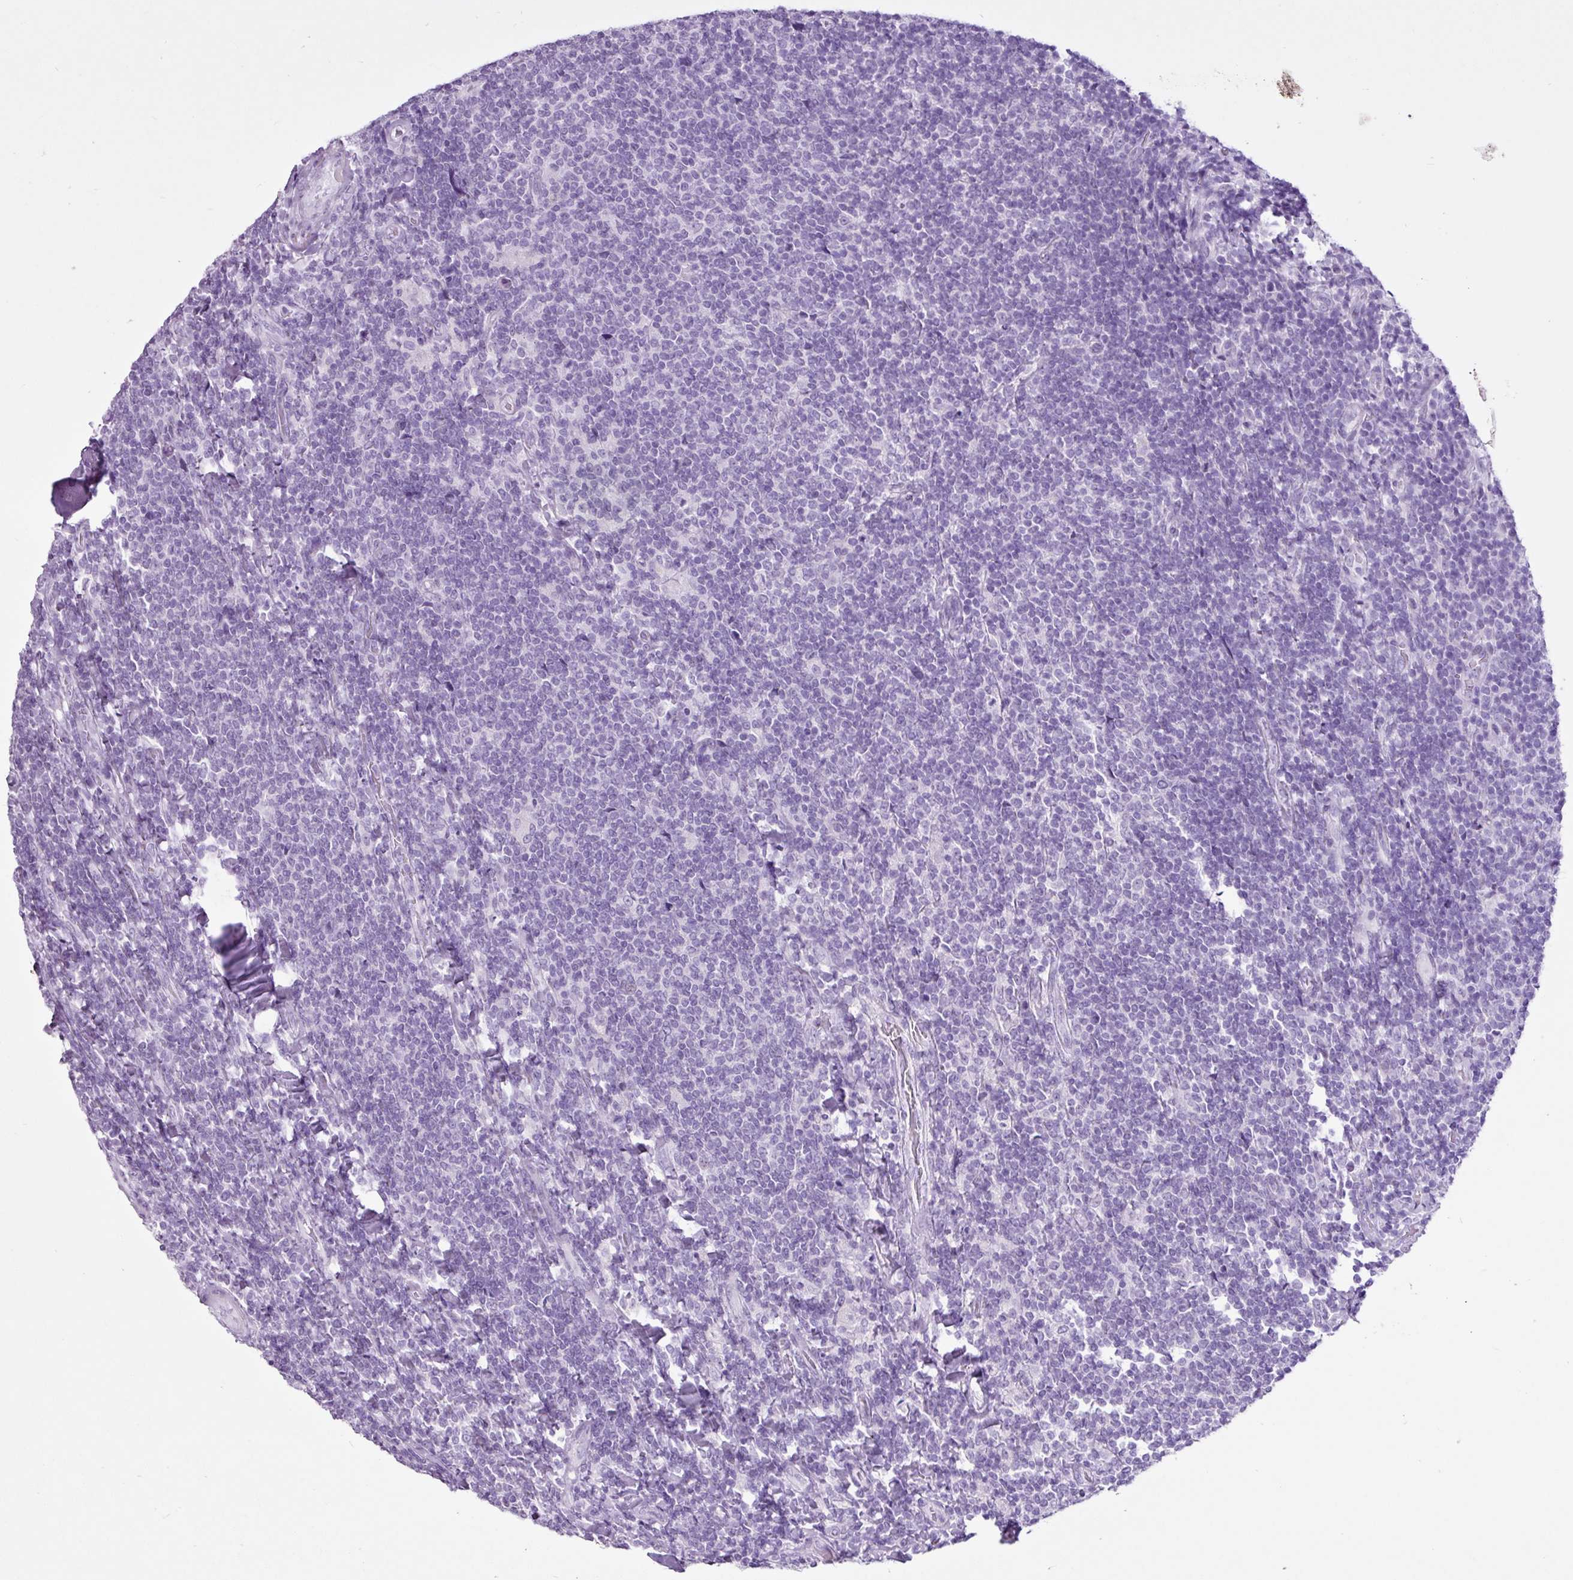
{"staining": {"intensity": "negative", "quantity": "none", "location": "none"}, "tissue": "lymphoma", "cell_type": "Tumor cells", "image_type": "cancer", "snomed": [{"axis": "morphology", "description": "Malignant lymphoma, non-Hodgkin's type, Low grade"}, {"axis": "topography", "description": "Lymph node"}], "caption": "DAB (3,3'-diaminobenzidine) immunohistochemical staining of lymphoma exhibits no significant positivity in tumor cells.", "gene": "PGR", "patient": {"sex": "male", "age": 52}}